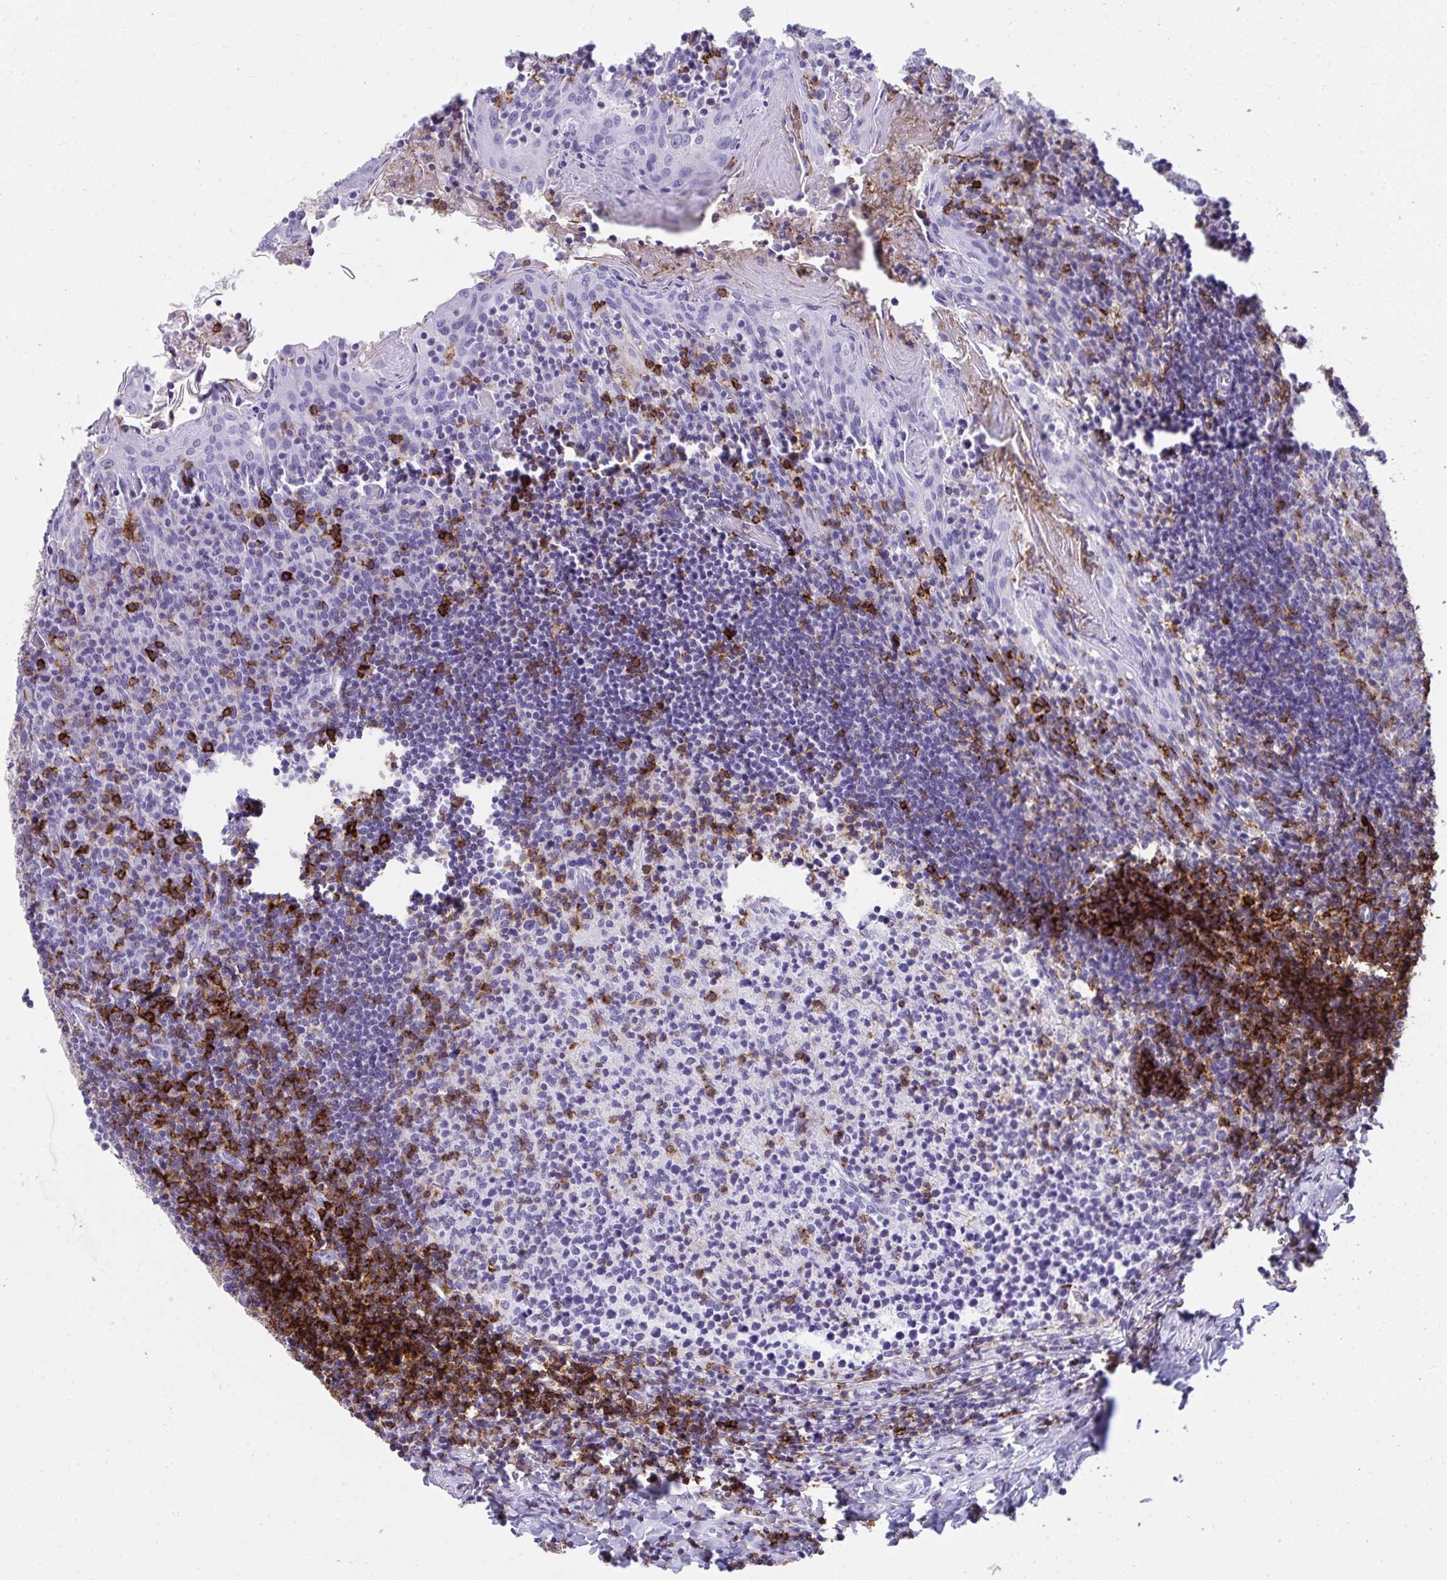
{"staining": {"intensity": "moderate", "quantity": "<25%", "location": "cytoplasmic/membranous"}, "tissue": "tonsil", "cell_type": "Germinal center cells", "image_type": "normal", "snomed": [{"axis": "morphology", "description": "Normal tissue, NOS"}, {"axis": "topography", "description": "Tonsil"}], "caption": "Immunohistochemistry (IHC) (DAB (3,3'-diaminobenzidine)) staining of benign human tonsil shows moderate cytoplasmic/membranous protein staining in about <25% of germinal center cells.", "gene": "SPN", "patient": {"sex": "female", "age": 10}}